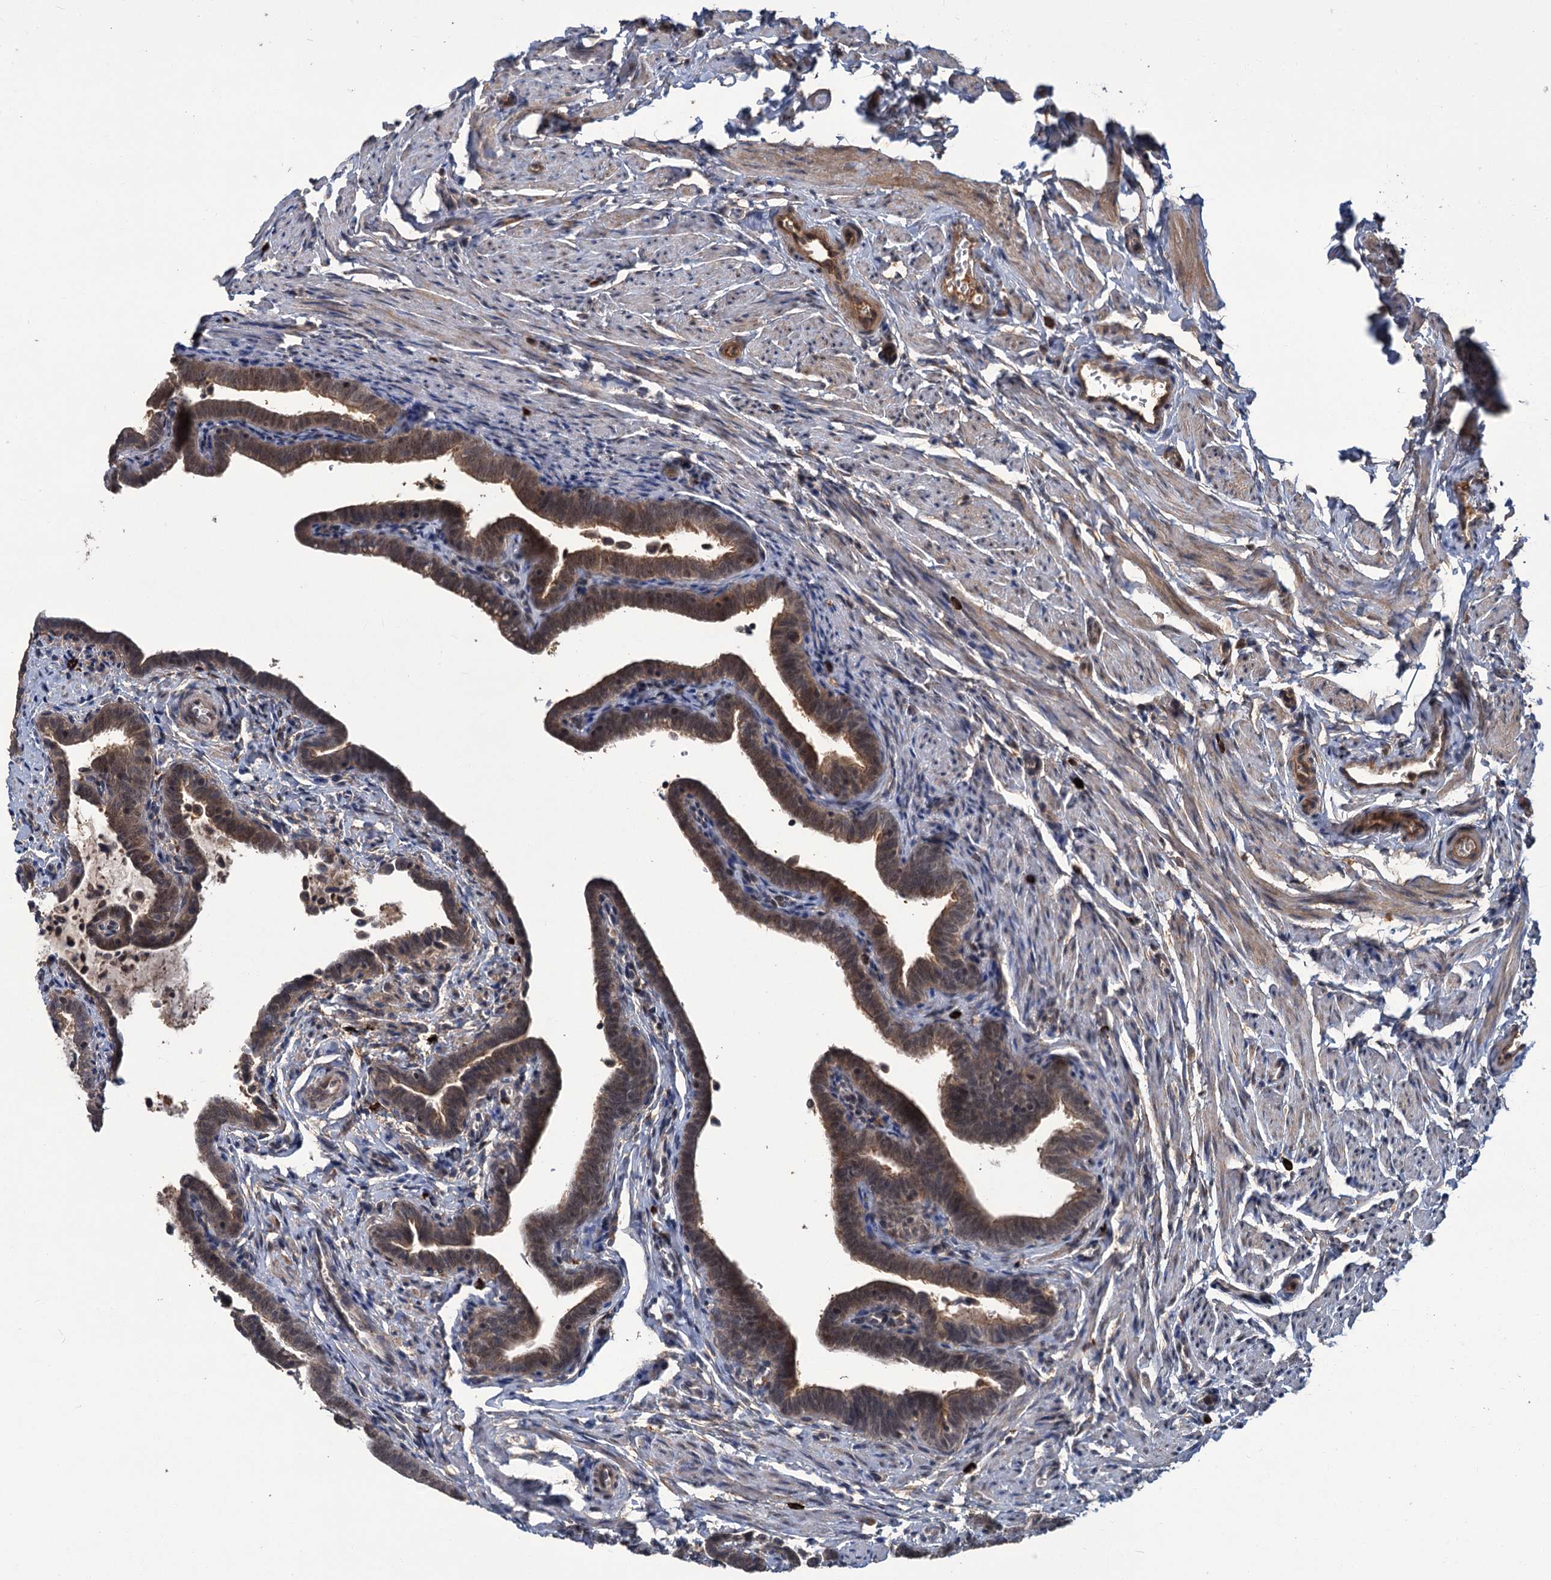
{"staining": {"intensity": "moderate", "quantity": ">75%", "location": "cytoplasmic/membranous,nuclear"}, "tissue": "fallopian tube", "cell_type": "Glandular cells", "image_type": "normal", "snomed": [{"axis": "morphology", "description": "Normal tissue, NOS"}, {"axis": "topography", "description": "Fallopian tube"}], "caption": "Protein staining by immunohistochemistry (IHC) shows moderate cytoplasmic/membranous,nuclear positivity in approximately >75% of glandular cells in unremarkable fallopian tube.", "gene": "KANSL2", "patient": {"sex": "female", "age": 36}}